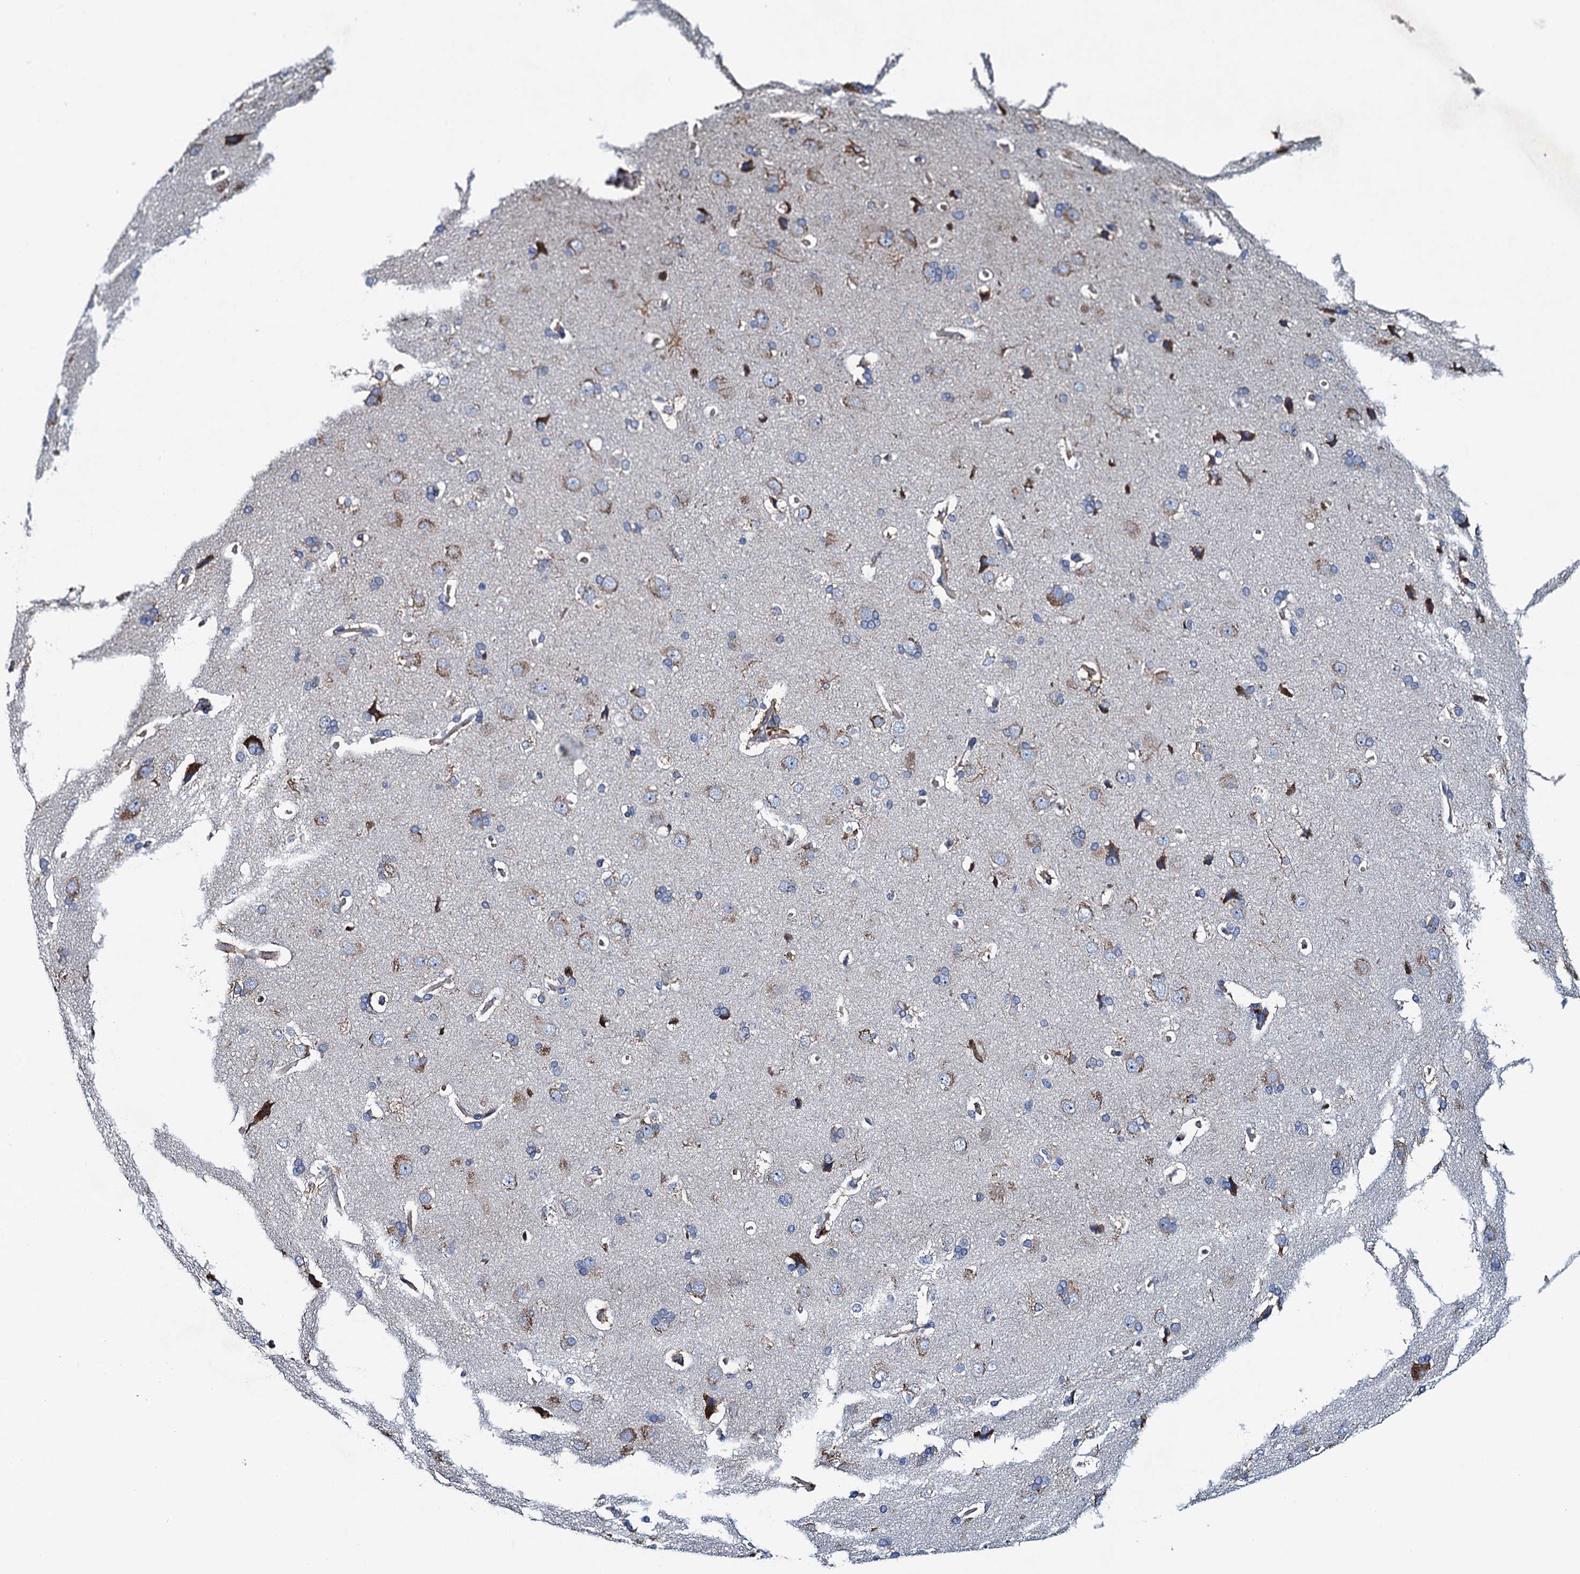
{"staining": {"intensity": "negative", "quantity": "none", "location": "none"}, "tissue": "cerebral cortex", "cell_type": "Endothelial cells", "image_type": "normal", "snomed": [{"axis": "morphology", "description": "Normal tissue, NOS"}, {"axis": "topography", "description": "Cerebral cortex"}], "caption": "This is a photomicrograph of immunohistochemistry (IHC) staining of benign cerebral cortex, which shows no expression in endothelial cells.", "gene": "ADCY9", "patient": {"sex": "male", "age": 62}}